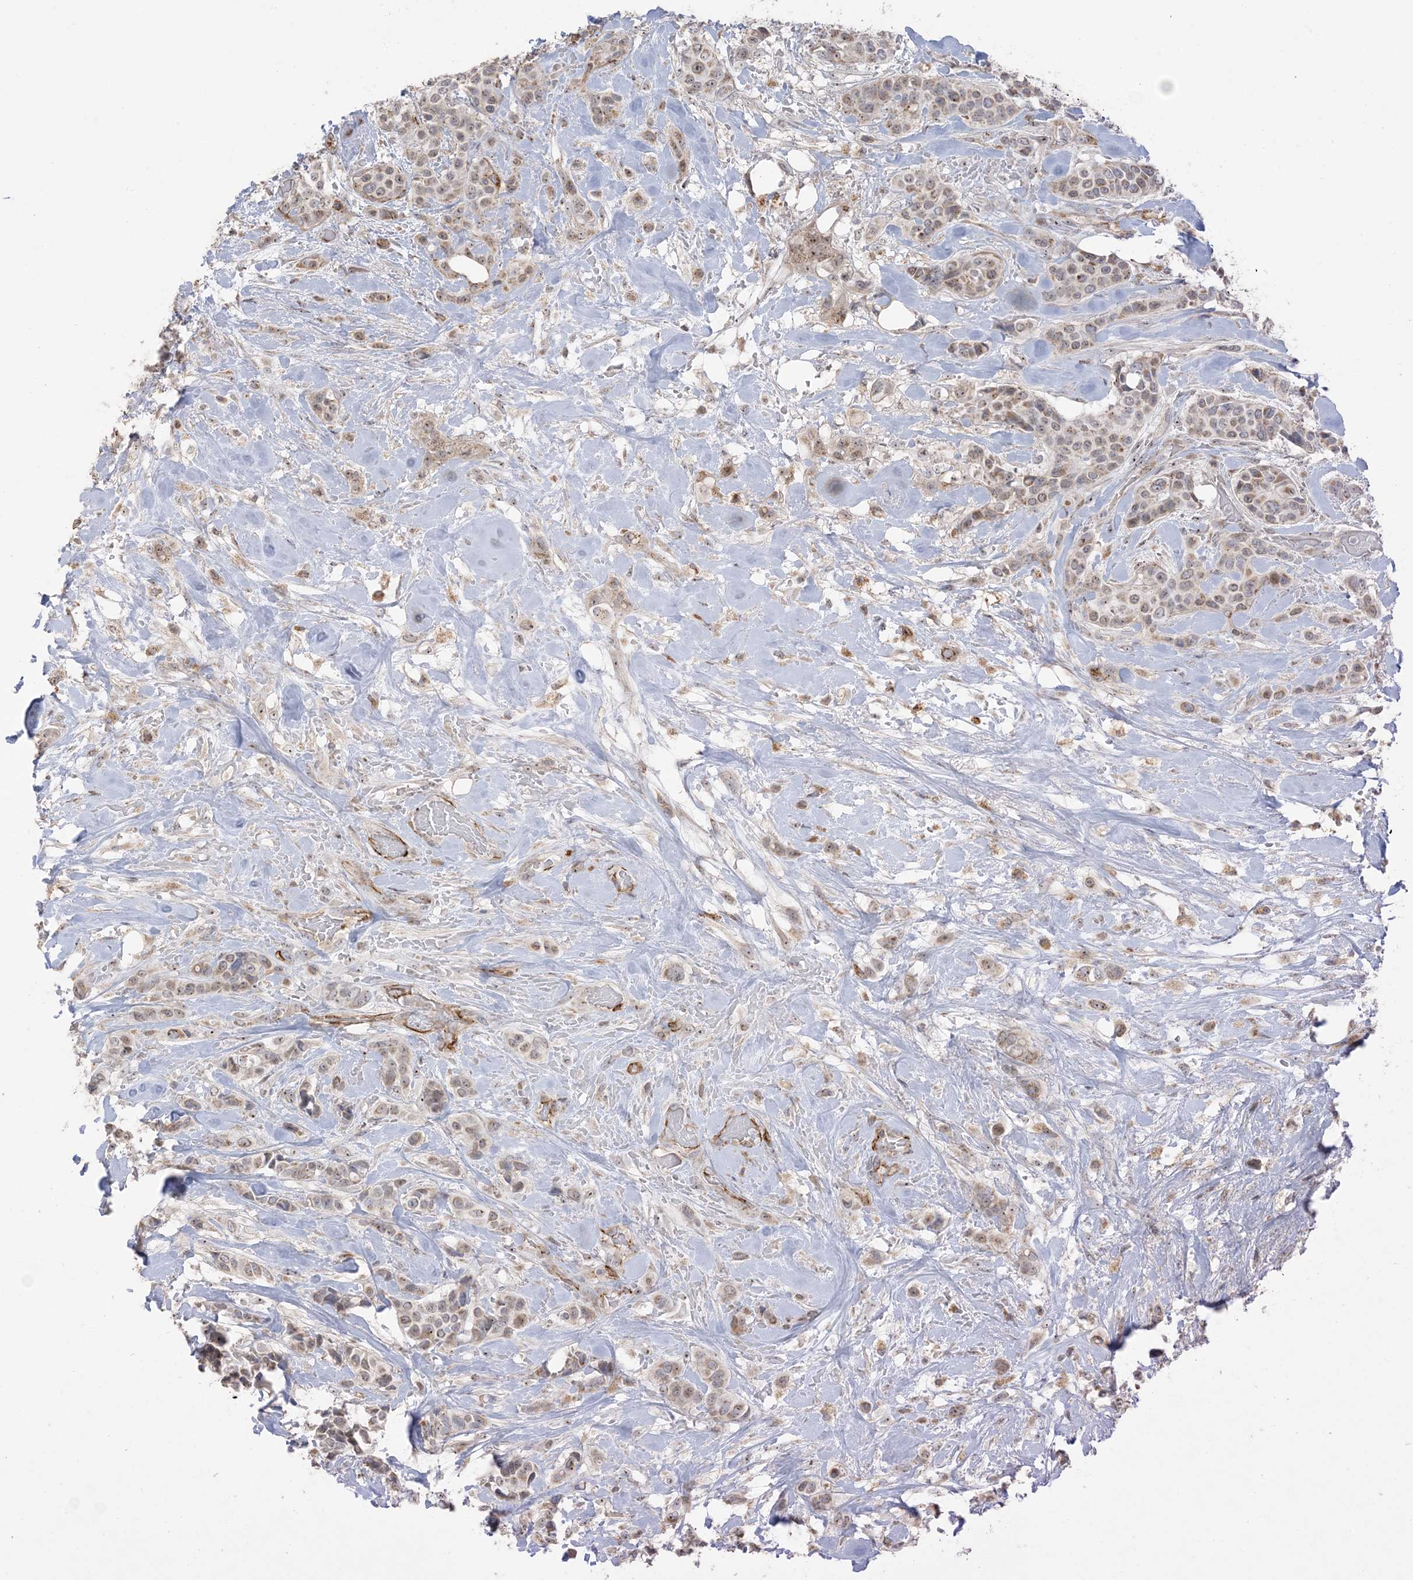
{"staining": {"intensity": "weak", "quantity": "25%-75%", "location": "cytoplasmic/membranous"}, "tissue": "breast cancer", "cell_type": "Tumor cells", "image_type": "cancer", "snomed": [{"axis": "morphology", "description": "Lobular carcinoma"}, {"axis": "topography", "description": "Breast"}], "caption": "Immunohistochemical staining of human breast lobular carcinoma shows weak cytoplasmic/membranous protein positivity in approximately 25%-75% of tumor cells.", "gene": "AGA", "patient": {"sex": "female", "age": 51}}